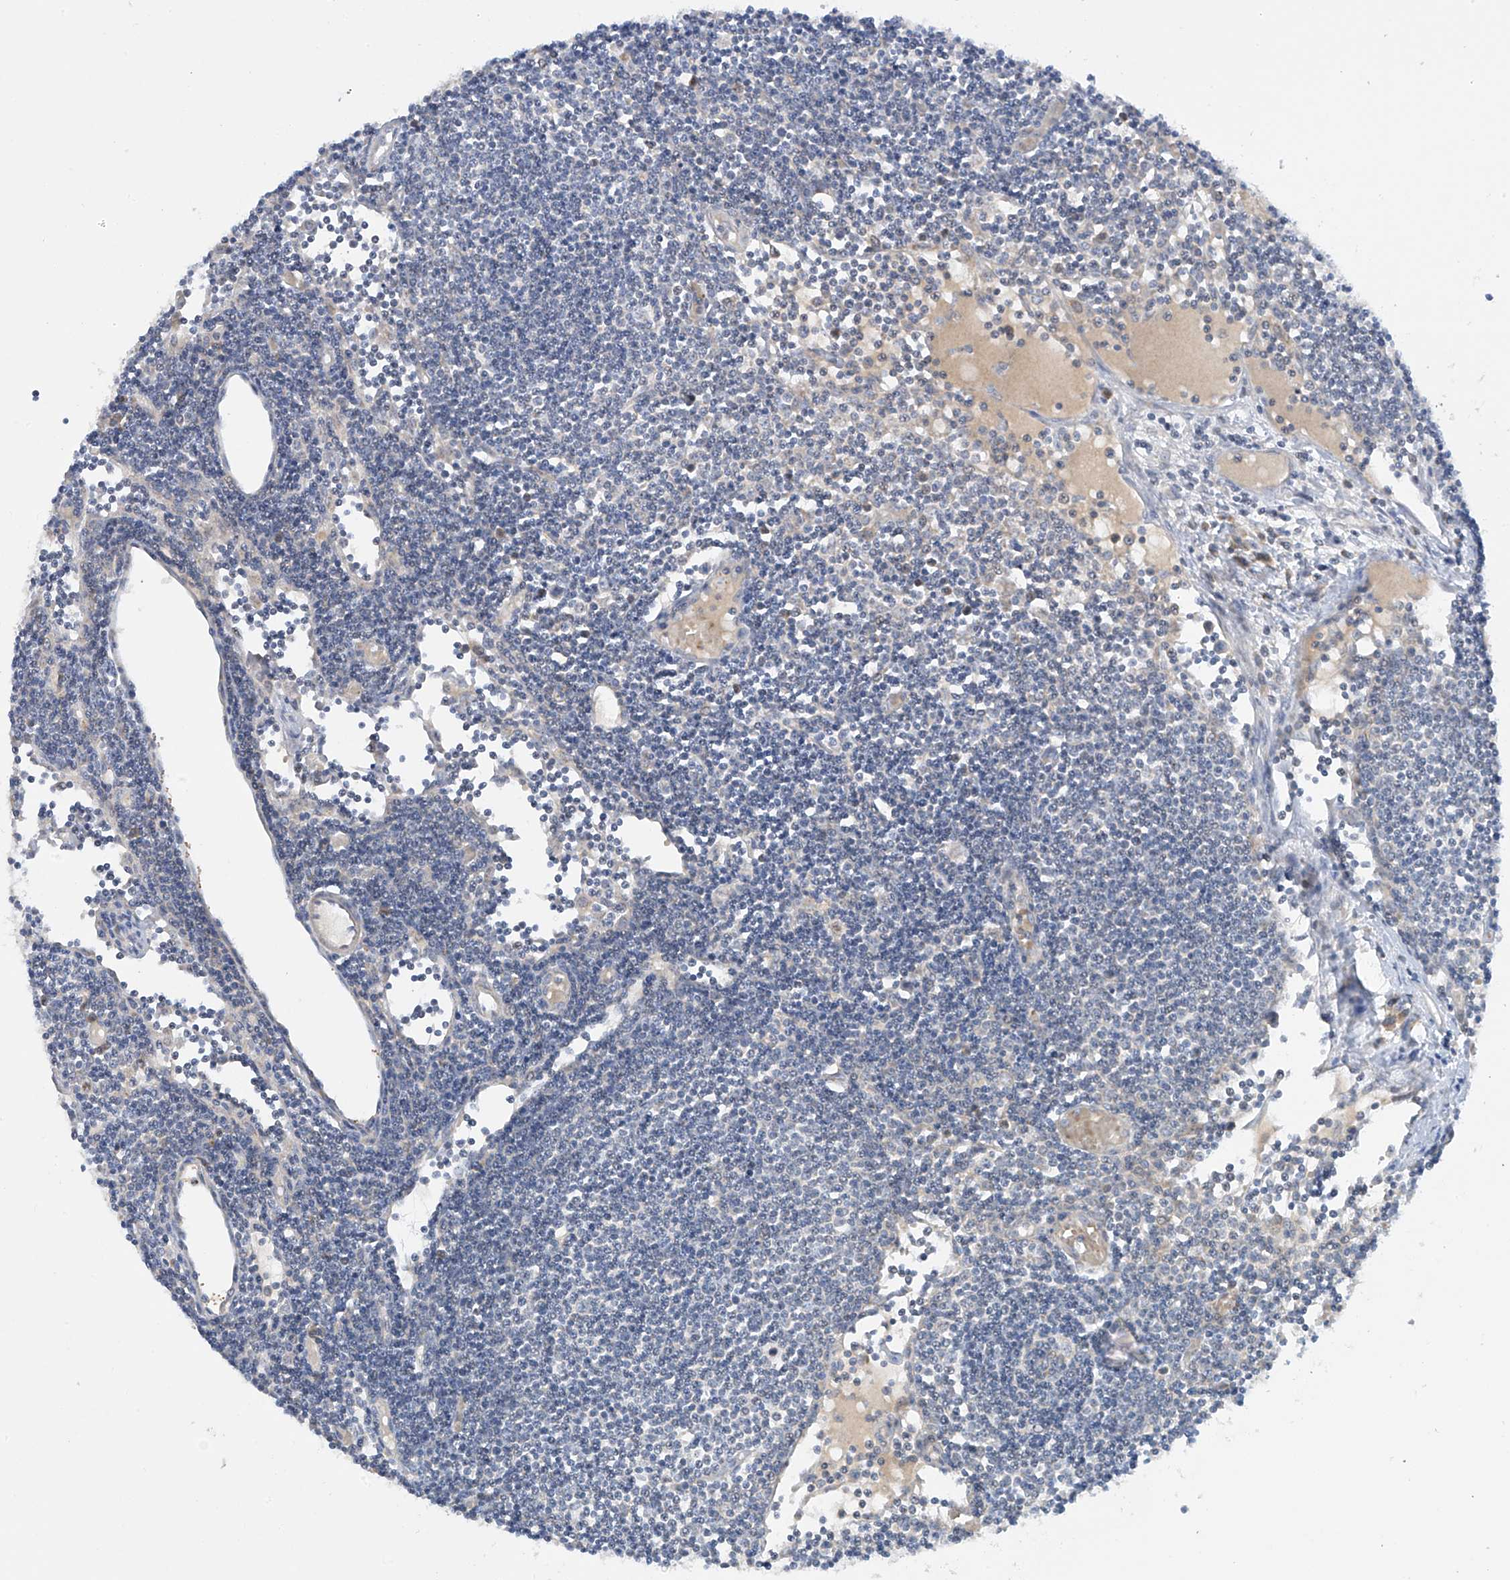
{"staining": {"intensity": "weak", "quantity": "<25%", "location": "cytoplasmic/membranous"}, "tissue": "lymph node", "cell_type": "Germinal center cells", "image_type": "normal", "snomed": [{"axis": "morphology", "description": "Normal tissue, NOS"}, {"axis": "topography", "description": "Lymph node"}], "caption": "Immunohistochemistry (IHC) photomicrograph of unremarkable lymph node: human lymph node stained with DAB (3,3'-diaminobenzidine) exhibits no significant protein expression in germinal center cells.", "gene": "METTL18", "patient": {"sex": "female", "age": 11}}